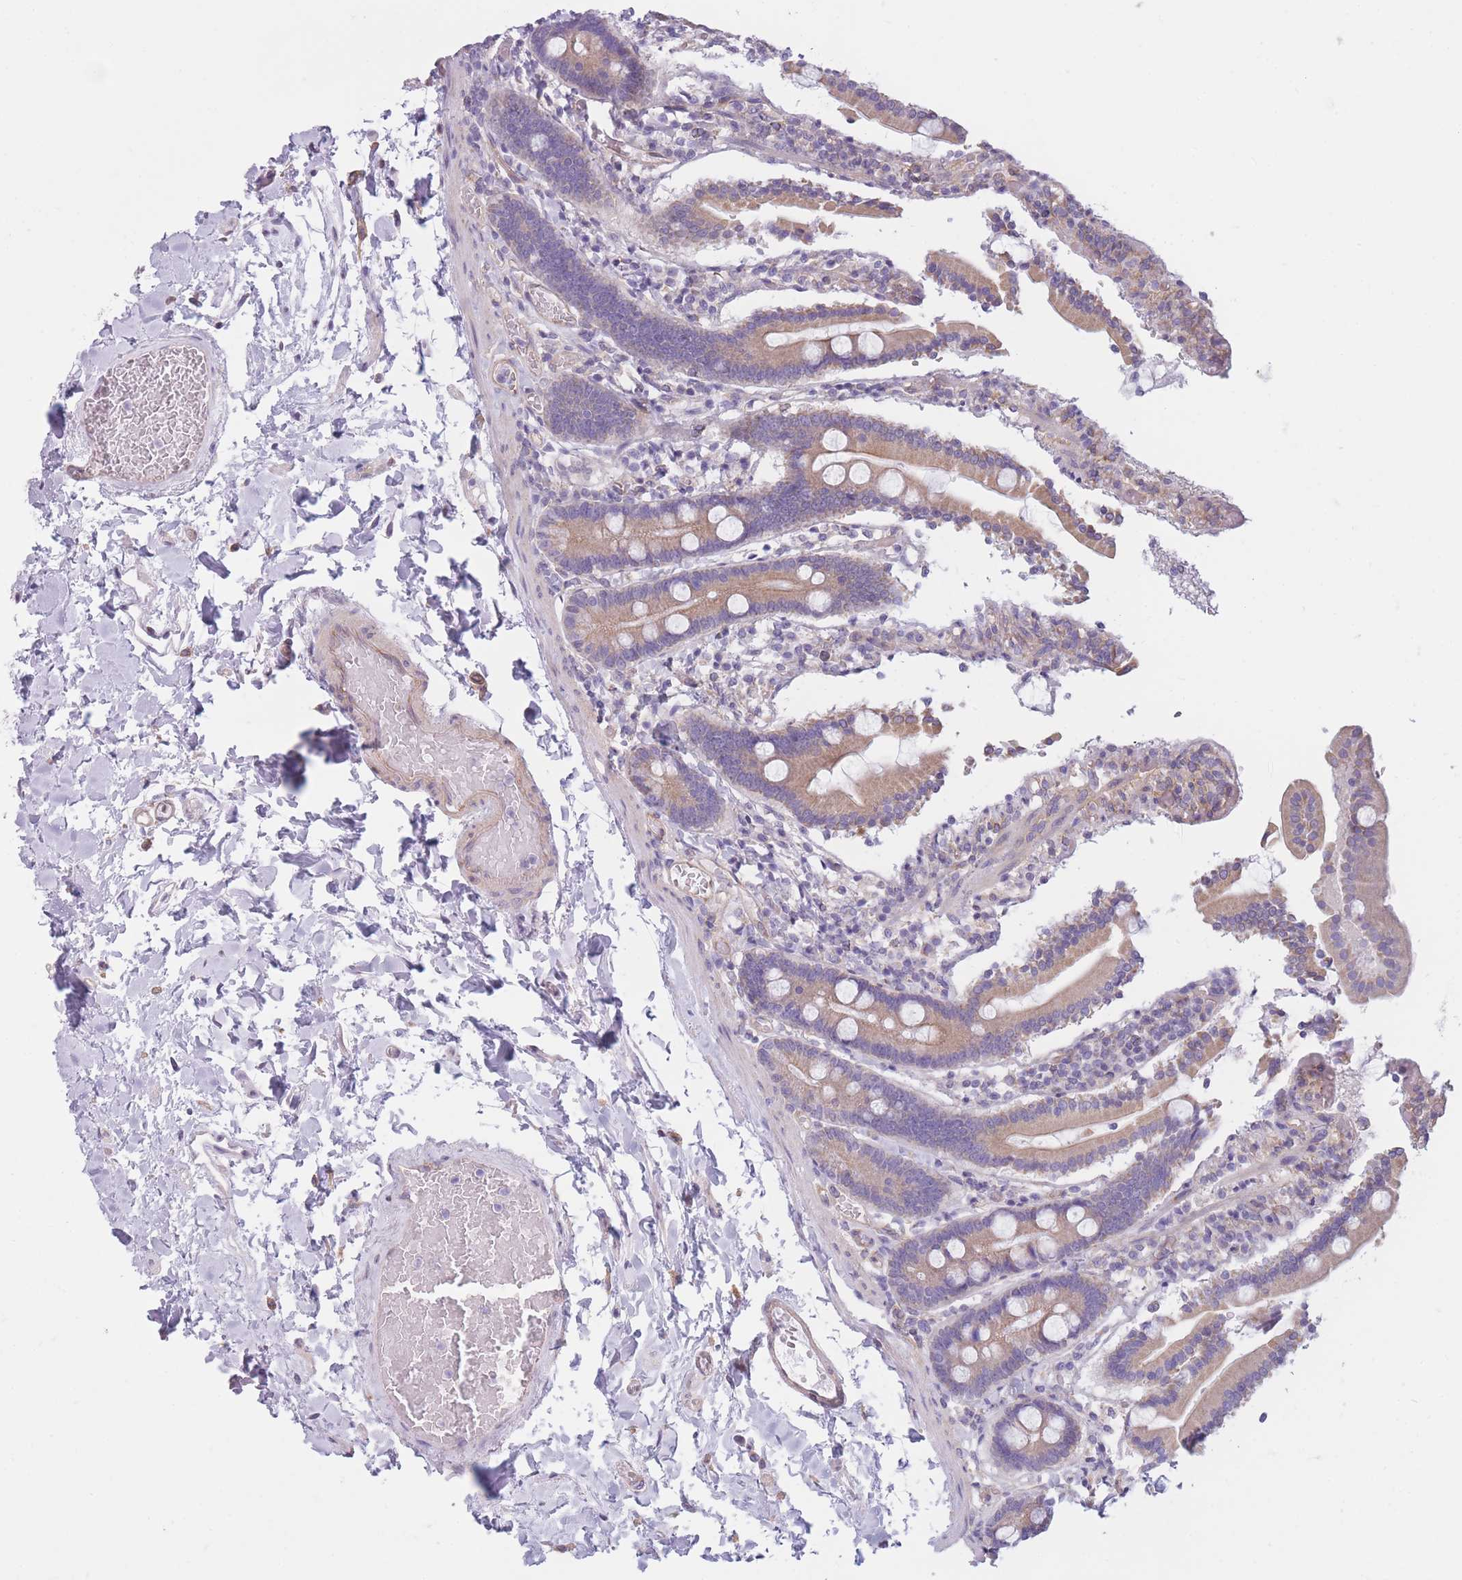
{"staining": {"intensity": "moderate", "quantity": "25%-75%", "location": "cytoplasmic/membranous"}, "tissue": "duodenum", "cell_type": "Glandular cells", "image_type": "normal", "snomed": [{"axis": "morphology", "description": "Normal tissue, NOS"}, {"axis": "topography", "description": "Duodenum"}], "caption": "Moderate cytoplasmic/membranous positivity is appreciated in approximately 25%-75% of glandular cells in unremarkable duodenum. Immunohistochemistry (ihc) stains the protein in brown and the nuclei are stained blue.", "gene": "SERPINB3", "patient": {"sex": "male", "age": 55}}